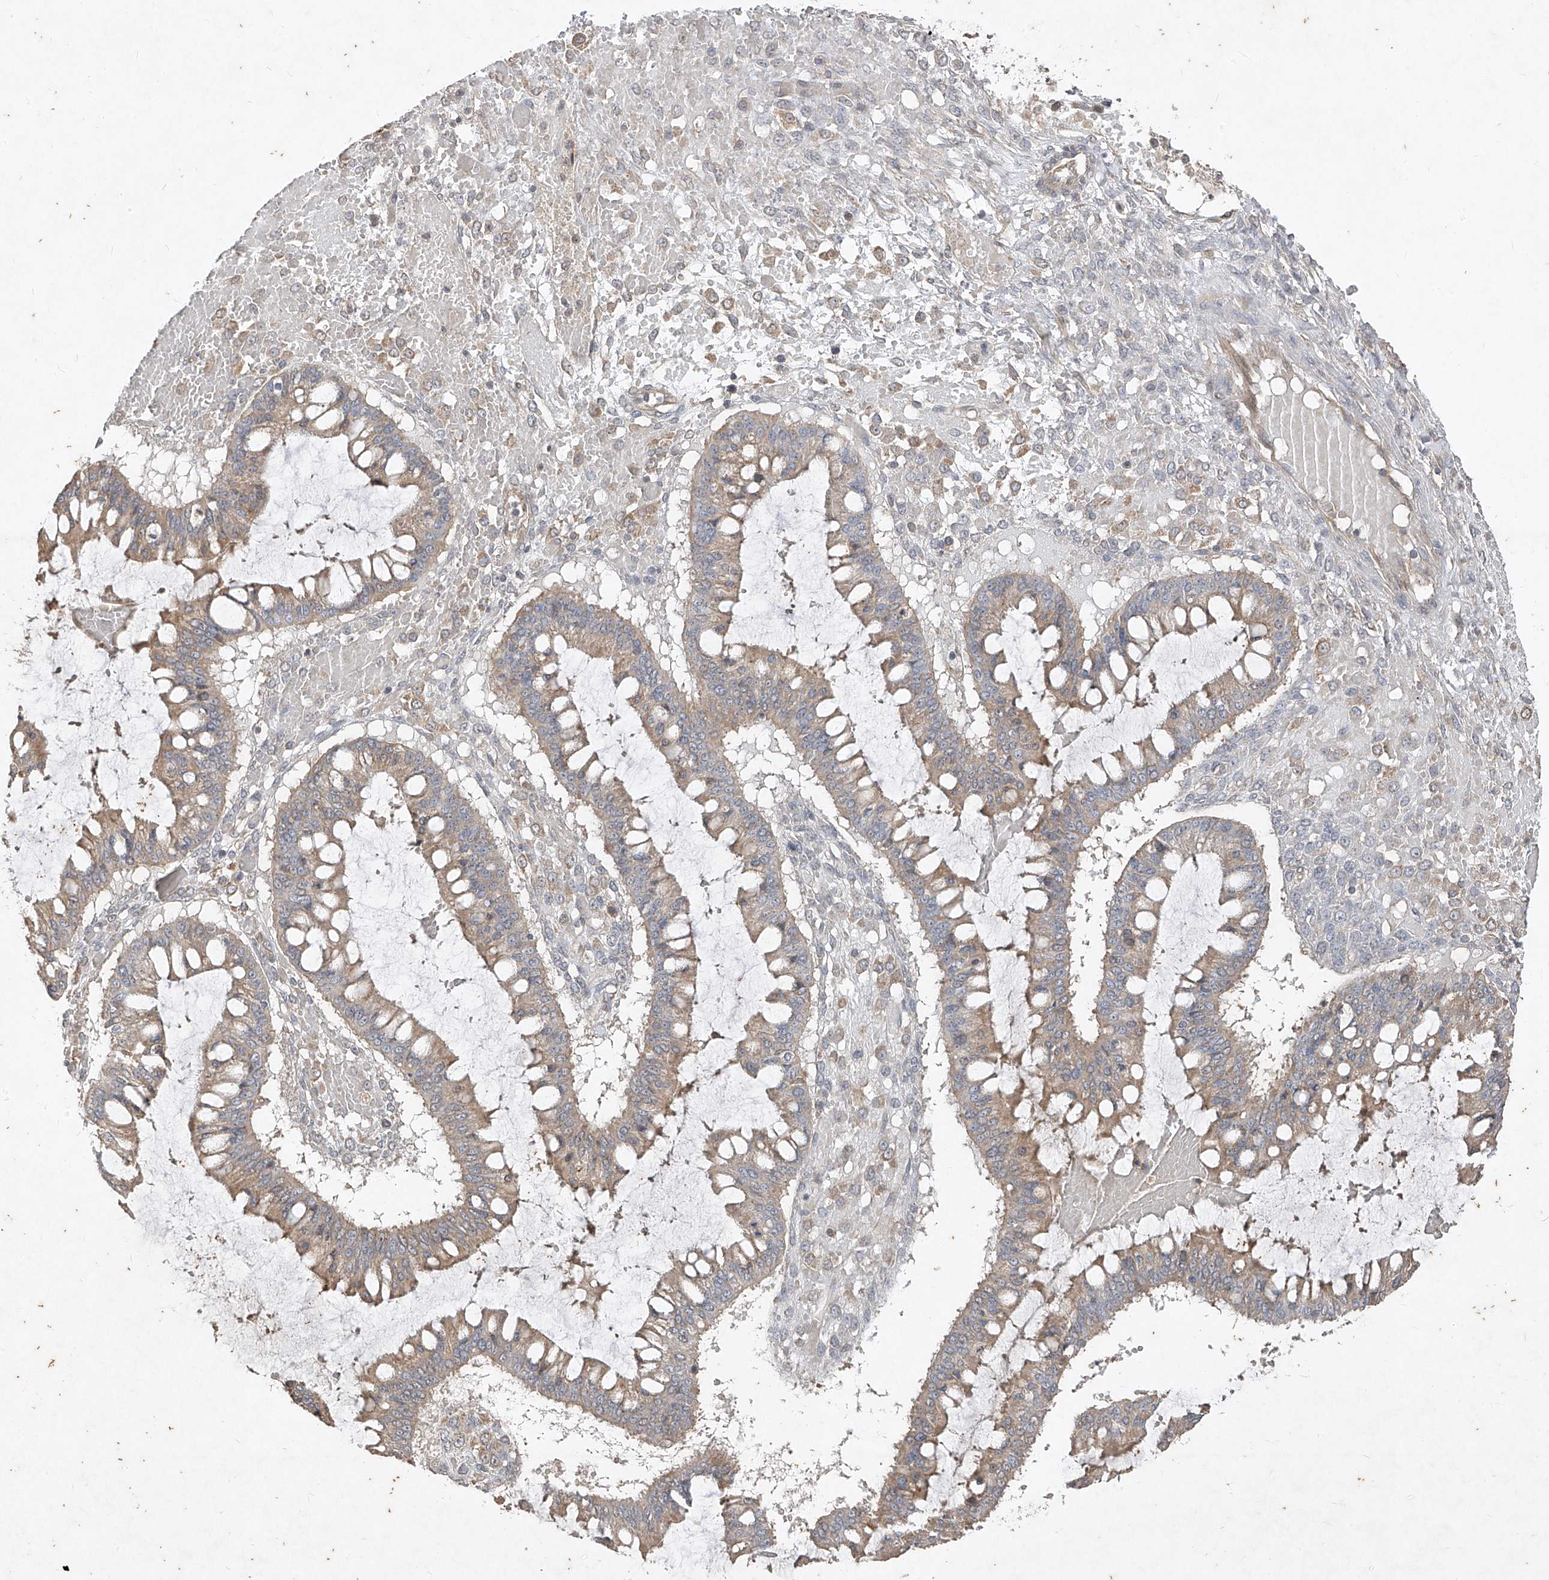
{"staining": {"intensity": "weak", "quantity": ">75%", "location": "cytoplasmic/membranous"}, "tissue": "ovarian cancer", "cell_type": "Tumor cells", "image_type": "cancer", "snomed": [{"axis": "morphology", "description": "Cystadenocarcinoma, mucinous, NOS"}, {"axis": "topography", "description": "Ovary"}], "caption": "Weak cytoplasmic/membranous positivity for a protein is seen in about >75% of tumor cells of ovarian cancer (mucinous cystadenocarcinoma) using IHC.", "gene": "ABCD3", "patient": {"sex": "female", "age": 73}}